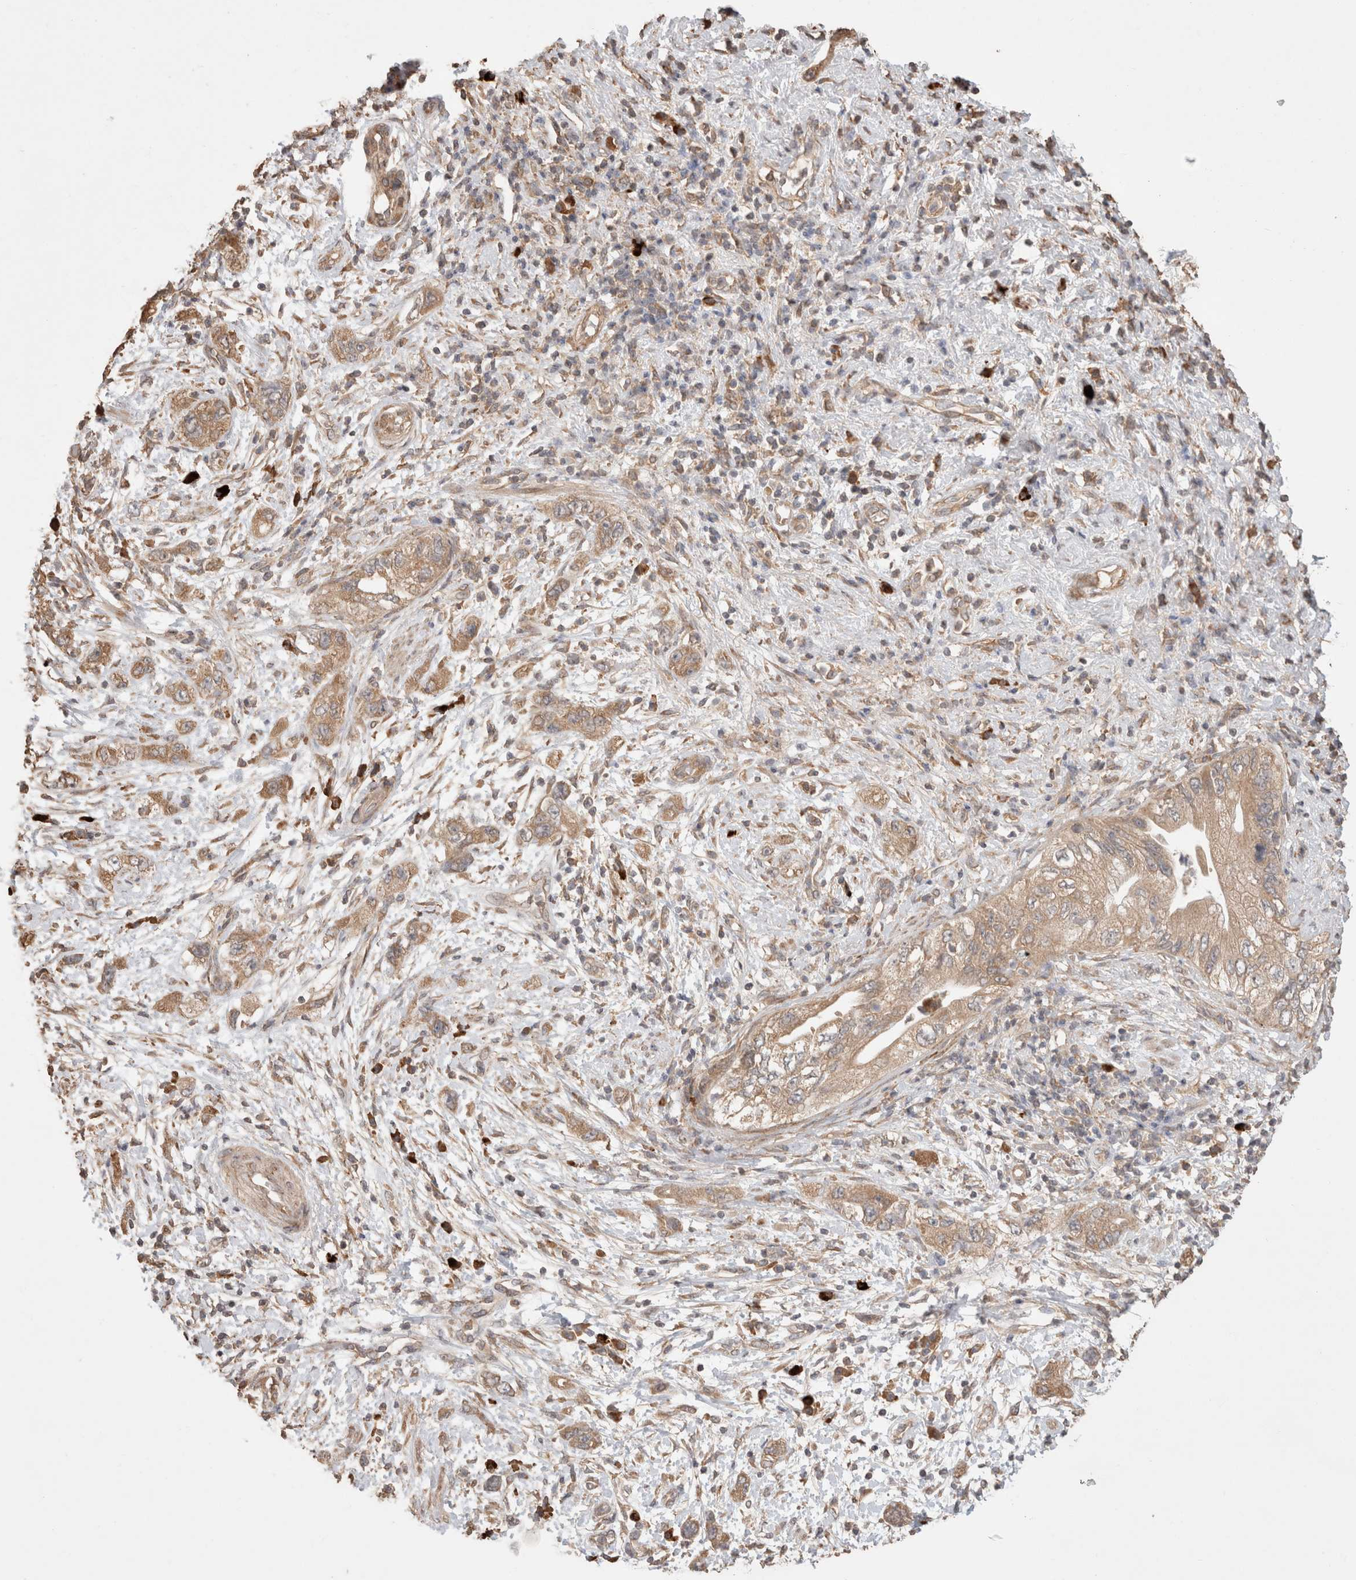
{"staining": {"intensity": "moderate", "quantity": ">75%", "location": "cytoplasmic/membranous"}, "tissue": "pancreatic cancer", "cell_type": "Tumor cells", "image_type": "cancer", "snomed": [{"axis": "morphology", "description": "Adenocarcinoma, NOS"}, {"axis": "topography", "description": "Pancreas"}], "caption": "High-magnification brightfield microscopy of adenocarcinoma (pancreatic) stained with DAB (3,3'-diaminobenzidine) (brown) and counterstained with hematoxylin (blue). tumor cells exhibit moderate cytoplasmic/membranous staining is present in approximately>75% of cells.", "gene": "HROB", "patient": {"sex": "female", "age": 73}}